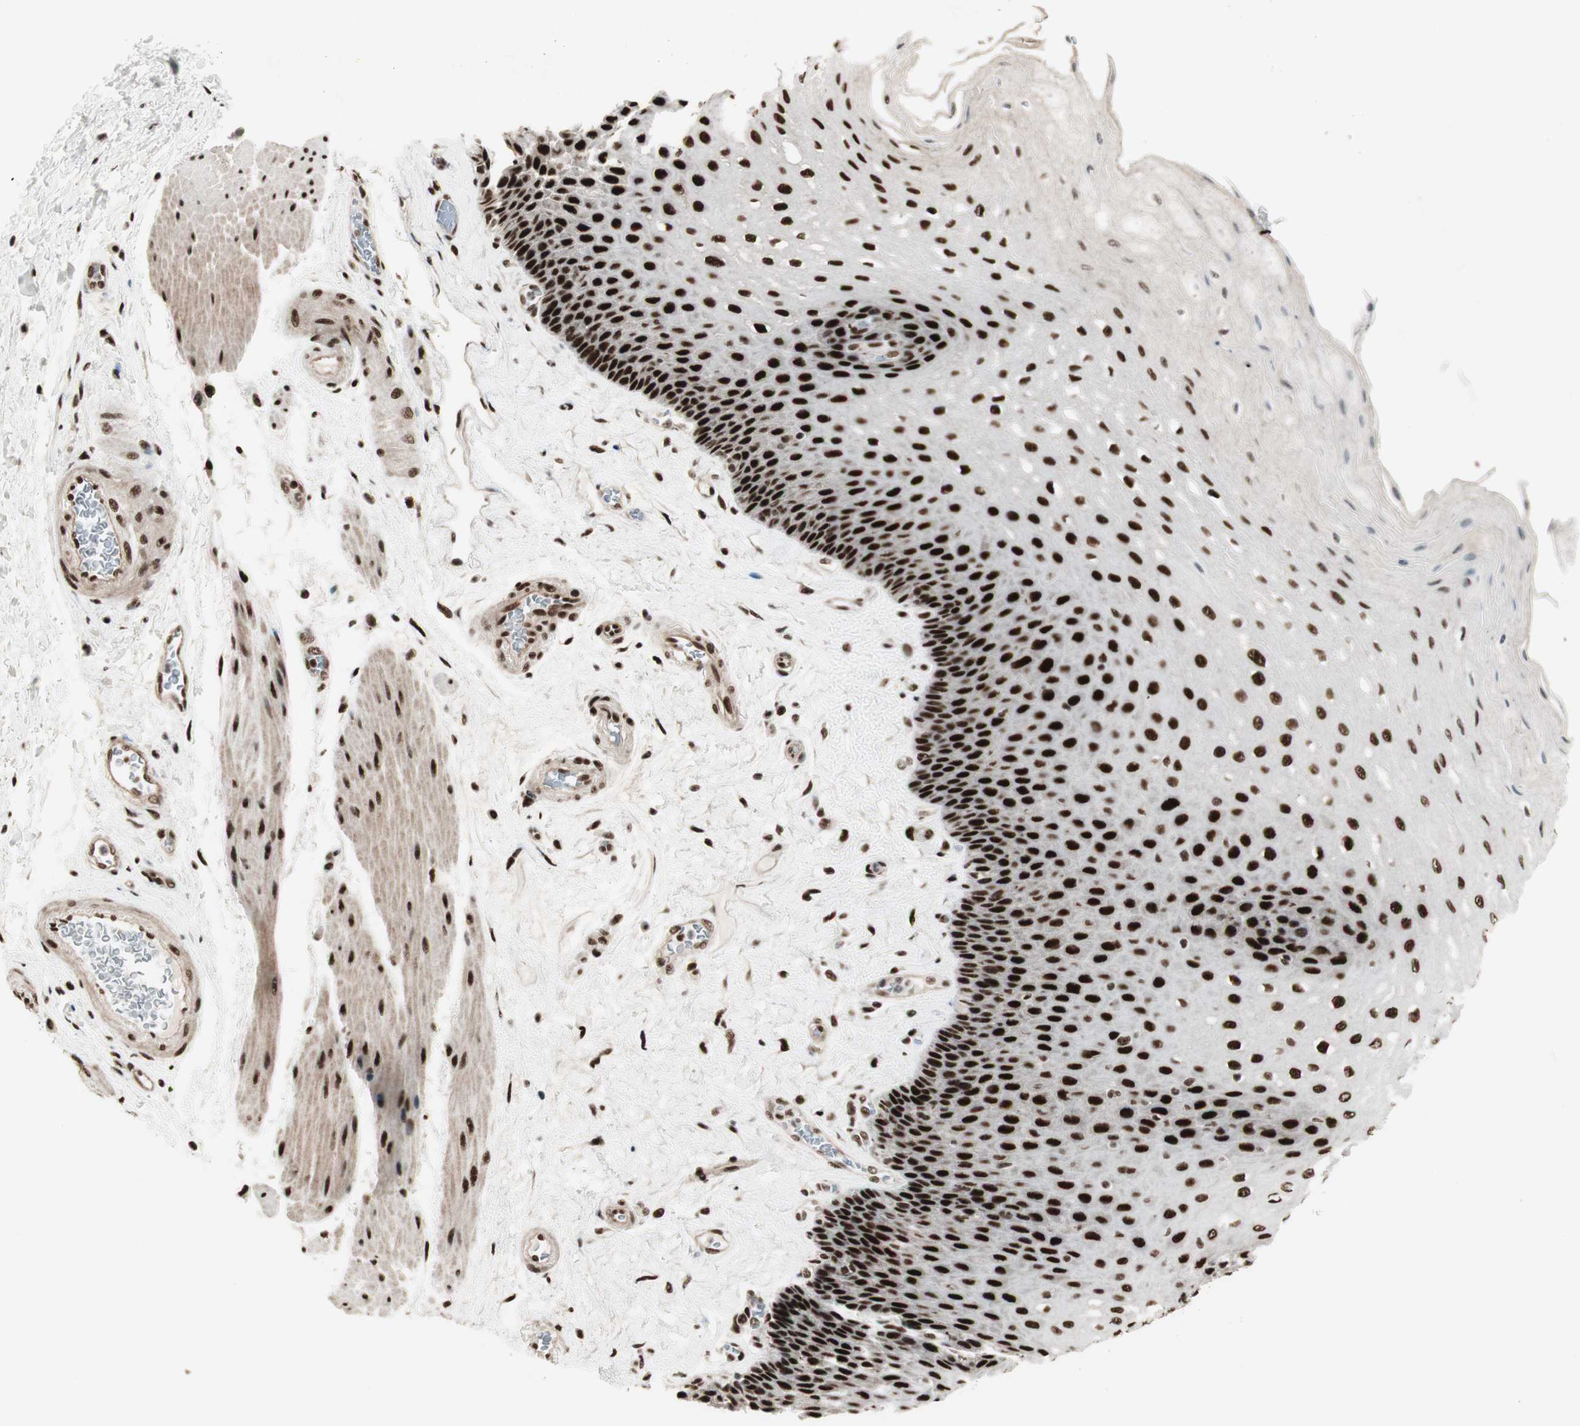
{"staining": {"intensity": "strong", "quantity": ">75%", "location": "nuclear"}, "tissue": "esophagus", "cell_type": "Squamous epithelial cells", "image_type": "normal", "snomed": [{"axis": "morphology", "description": "Normal tissue, NOS"}, {"axis": "topography", "description": "Esophagus"}], "caption": "Squamous epithelial cells show high levels of strong nuclear staining in about >75% of cells in unremarkable human esophagus.", "gene": "HEXIM1", "patient": {"sex": "female", "age": 72}}